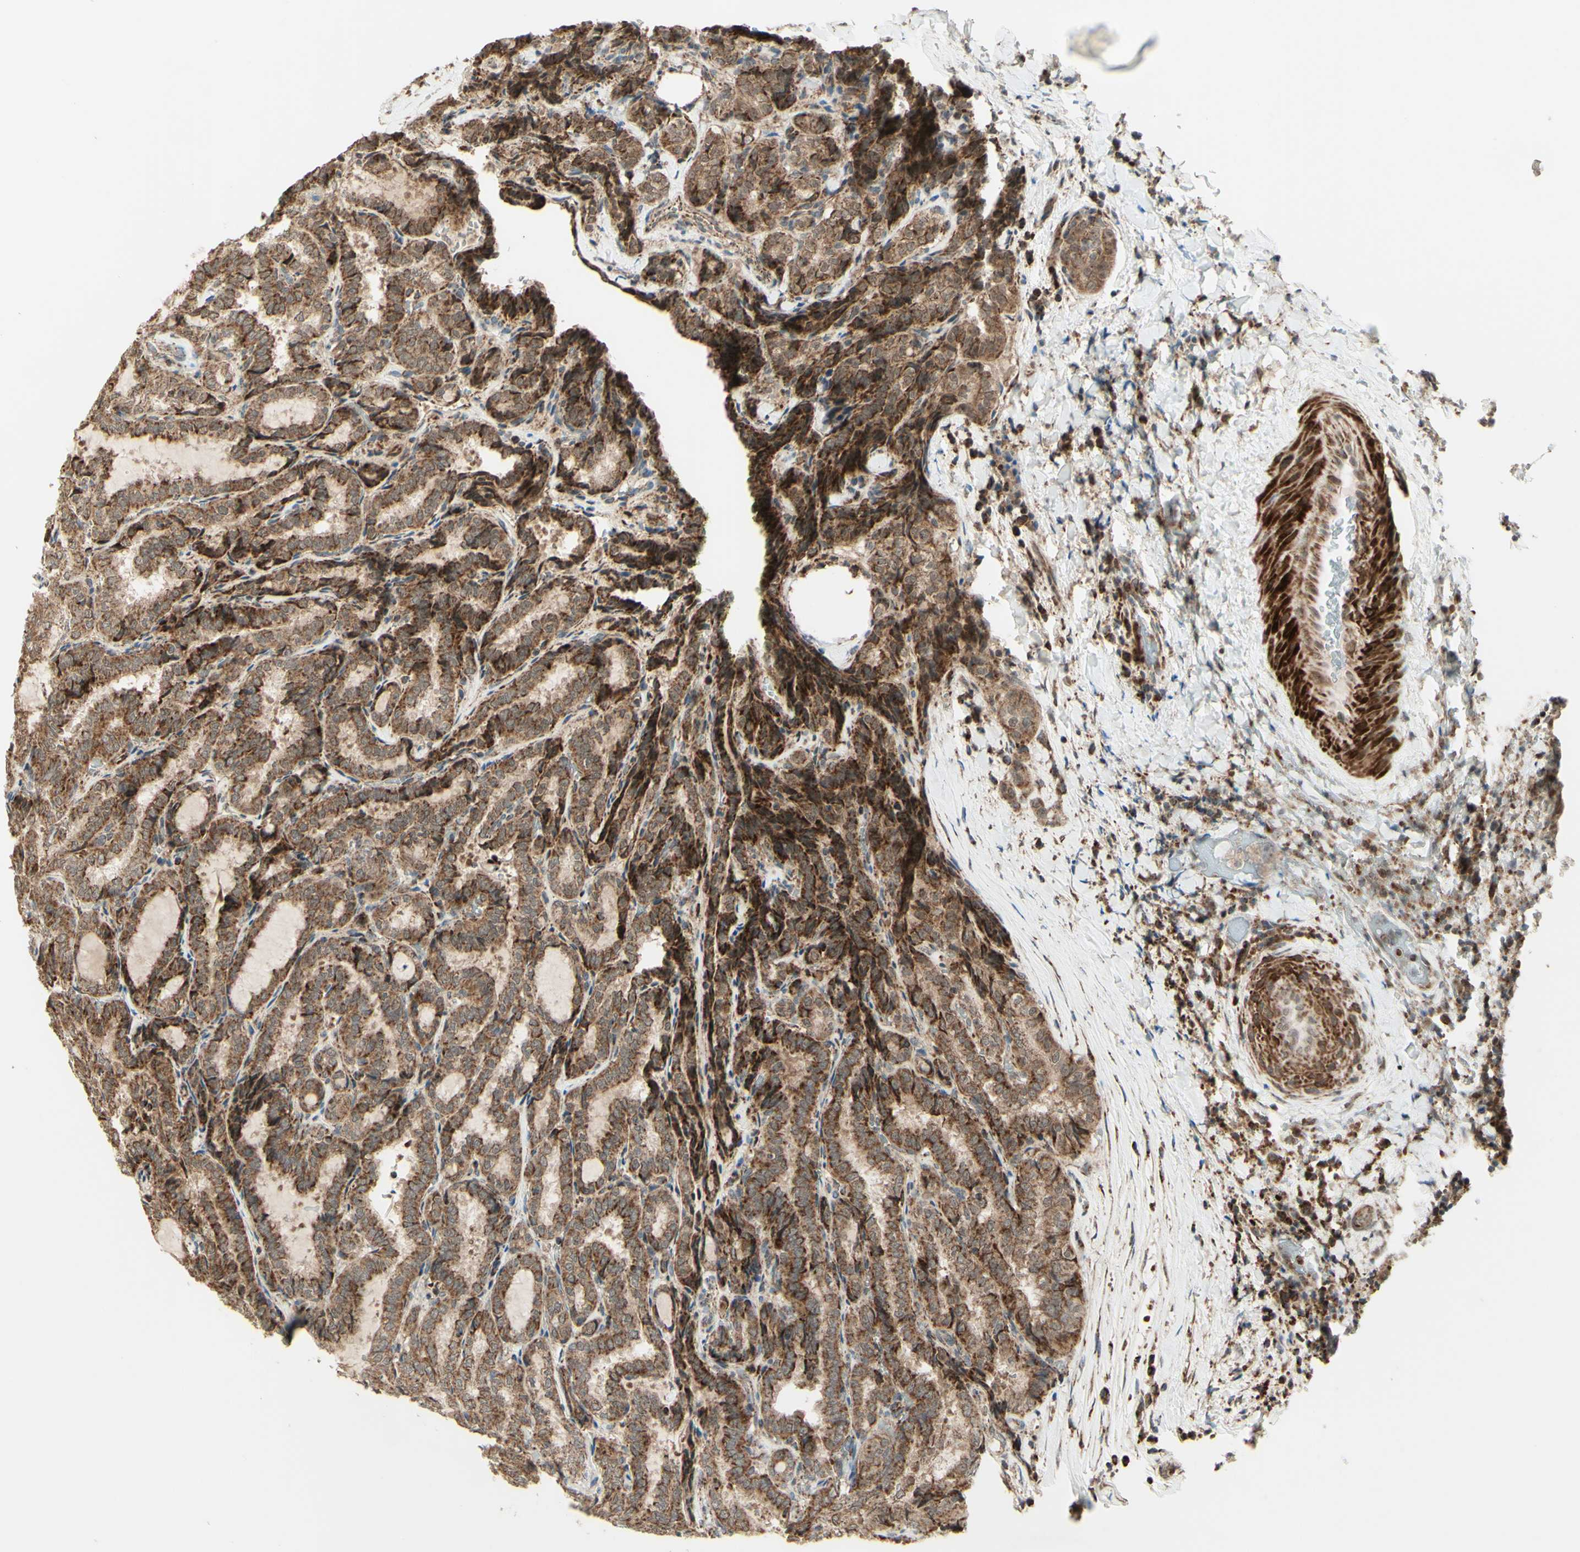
{"staining": {"intensity": "strong", "quantity": ">75%", "location": "cytoplasmic/membranous"}, "tissue": "thyroid cancer", "cell_type": "Tumor cells", "image_type": "cancer", "snomed": [{"axis": "morphology", "description": "Normal tissue, NOS"}, {"axis": "morphology", "description": "Papillary adenocarcinoma, NOS"}, {"axis": "topography", "description": "Thyroid gland"}], "caption": "Immunohistochemistry (DAB) staining of human thyroid cancer reveals strong cytoplasmic/membranous protein positivity in about >75% of tumor cells.", "gene": "DHRS3", "patient": {"sex": "female", "age": 30}}